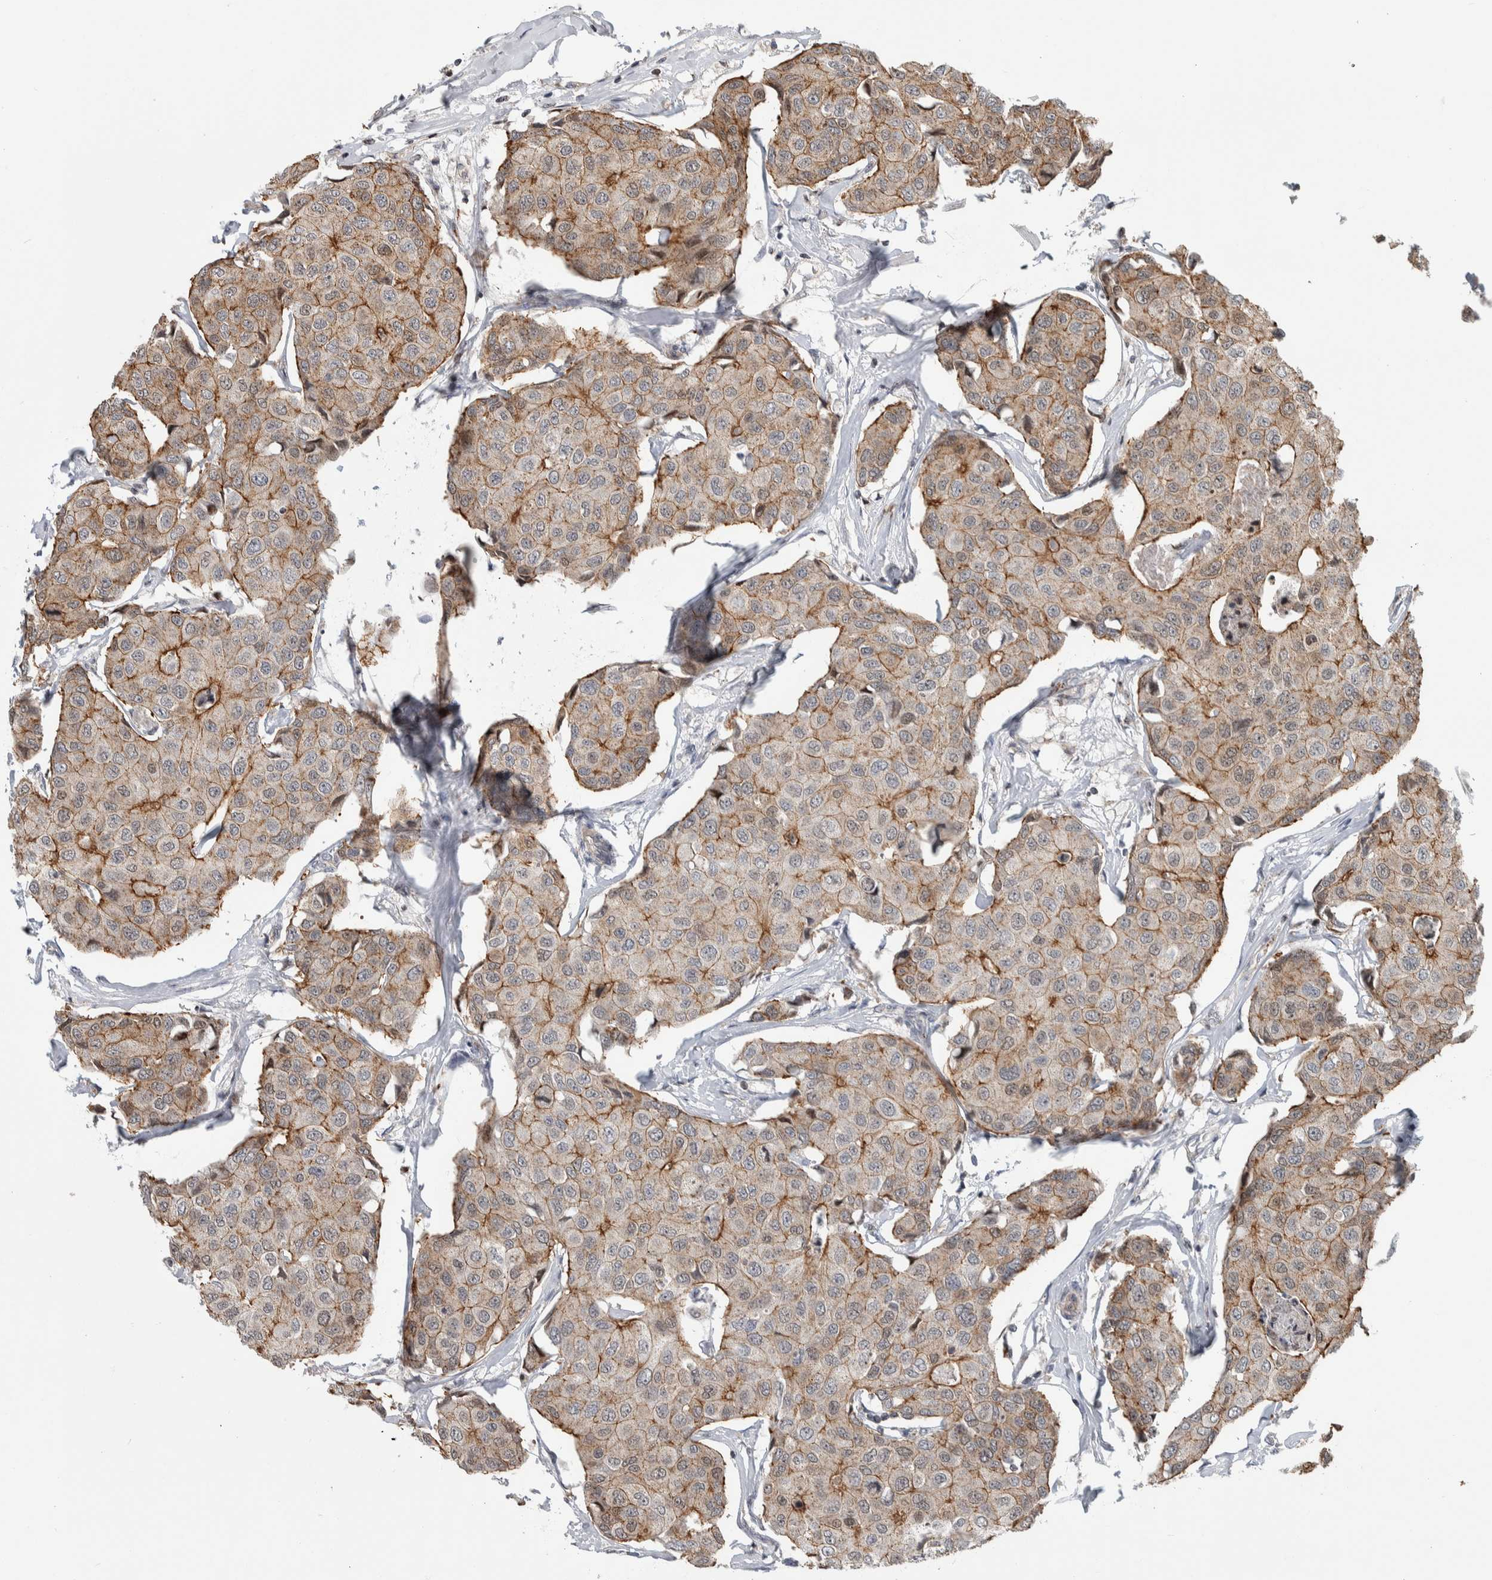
{"staining": {"intensity": "moderate", "quantity": ">75%", "location": "cytoplasmic/membranous"}, "tissue": "breast cancer", "cell_type": "Tumor cells", "image_type": "cancer", "snomed": [{"axis": "morphology", "description": "Duct carcinoma"}, {"axis": "topography", "description": "Breast"}], "caption": "Human breast intraductal carcinoma stained for a protein (brown) shows moderate cytoplasmic/membranous positive positivity in about >75% of tumor cells.", "gene": "MSL1", "patient": {"sex": "female", "age": 80}}